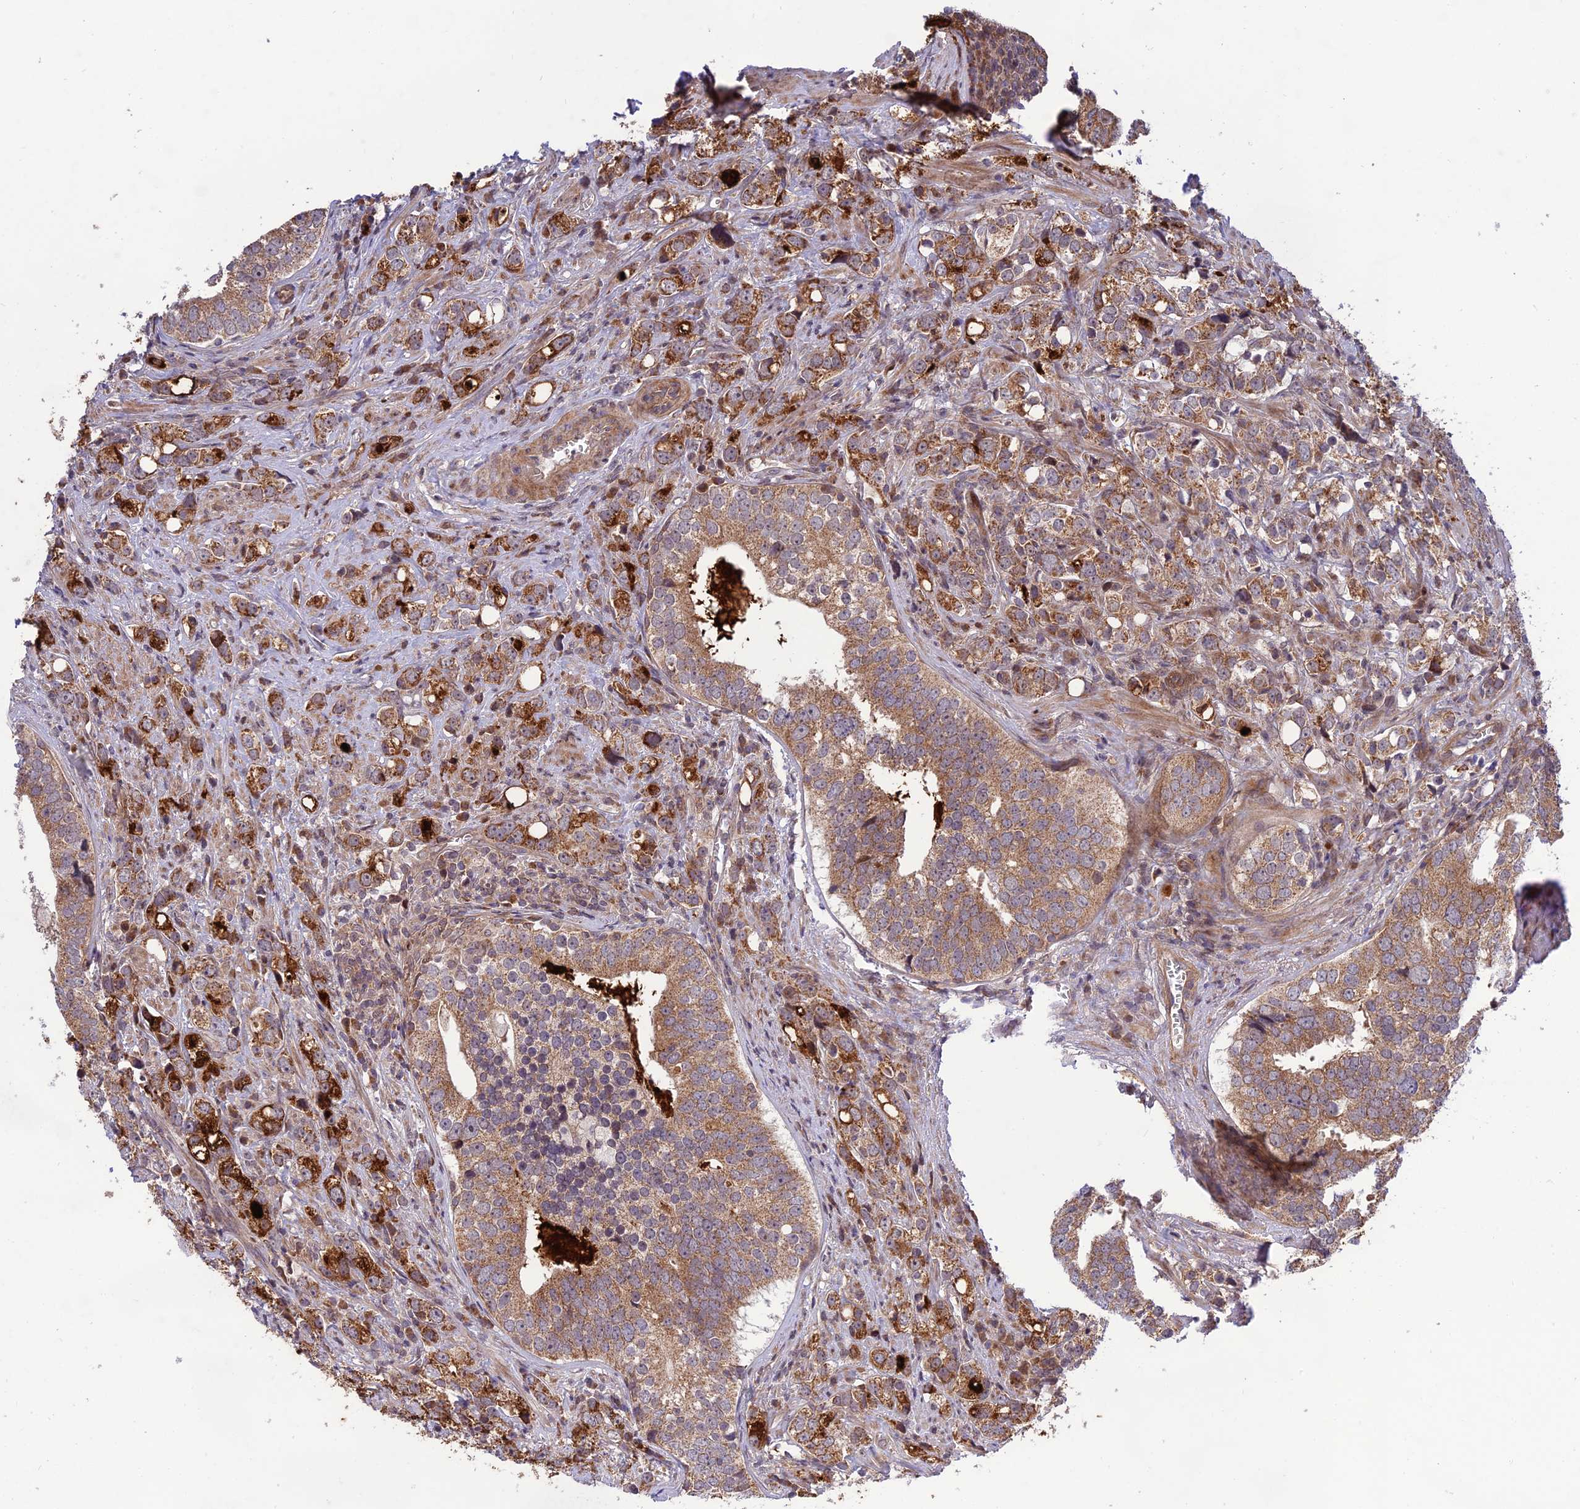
{"staining": {"intensity": "strong", "quantity": ">75%", "location": "cytoplasmic/membranous"}, "tissue": "prostate cancer", "cell_type": "Tumor cells", "image_type": "cancer", "snomed": [{"axis": "morphology", "description": "Adenocarcinoma, High grade"}, {"axis": "topography", "description": "Prostate"}], "caption": "Tumor cells exhibit strong cytoplasmic/membranous staining in about >75% of cells in prostate cancer (high-grade adenocarcinoma). (brown staining indicates protein expression, while blue staining denotes nuclei).", "gene": "PLEKHG2", "patient": {"sex": "male", "age": 71}}